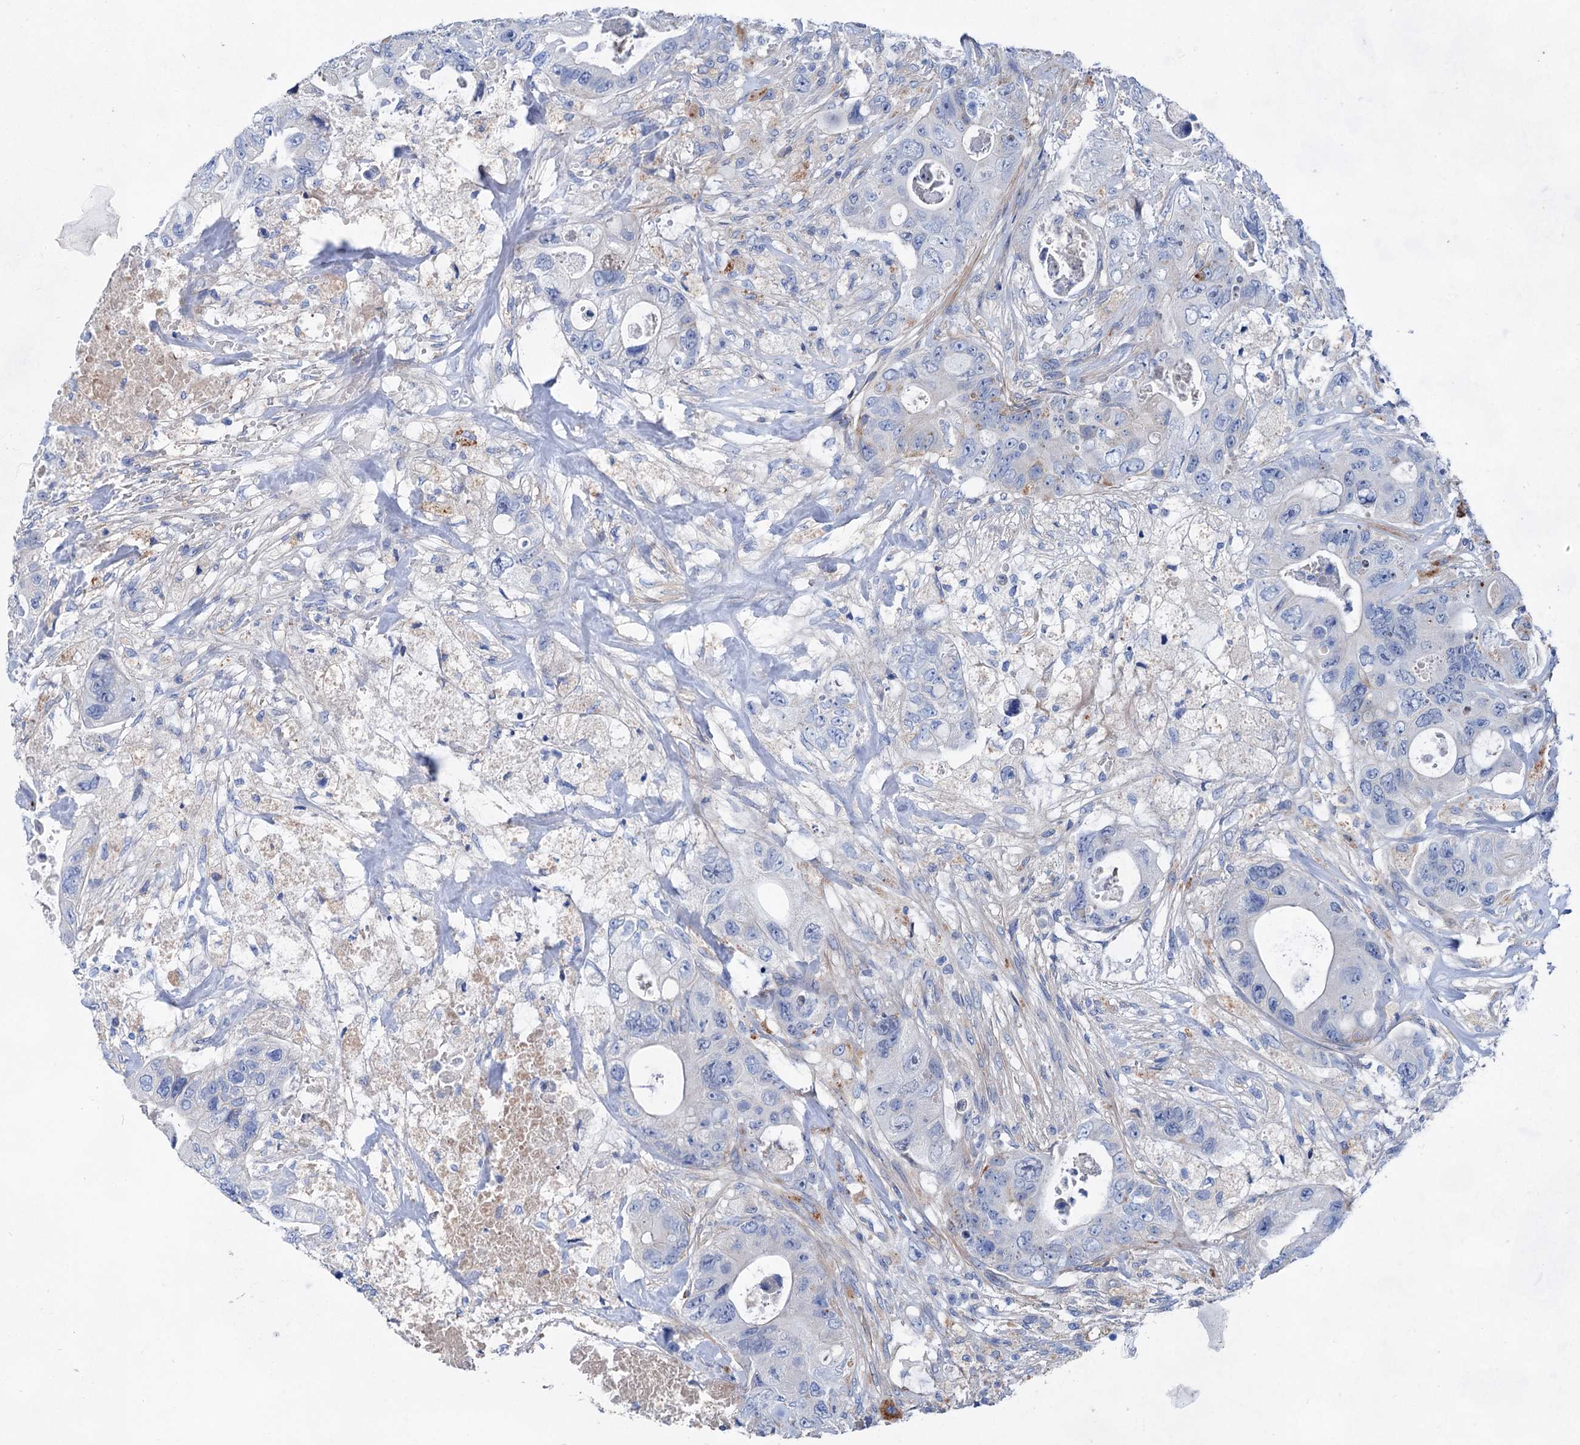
{"staining": {"intensity": "negative", "quantity": "none", "location": "none"}, "tissue": "colorectal cancer", "cell_type": "Tumor cells", "image_type": "cancer", "snomed": [{"axis": "morphology", "description": "Adenocarcinoma, NOS"}, {"axis": "topography", "description": "Colon"}], "caption": "DAB (3,3'-diaminobenzidine) immunohistochemical staining of colorectal cancer reveals no significant expression in tumor cells.", "gene": "GPR155", "patient": {"sex": "female", "age": 46}}